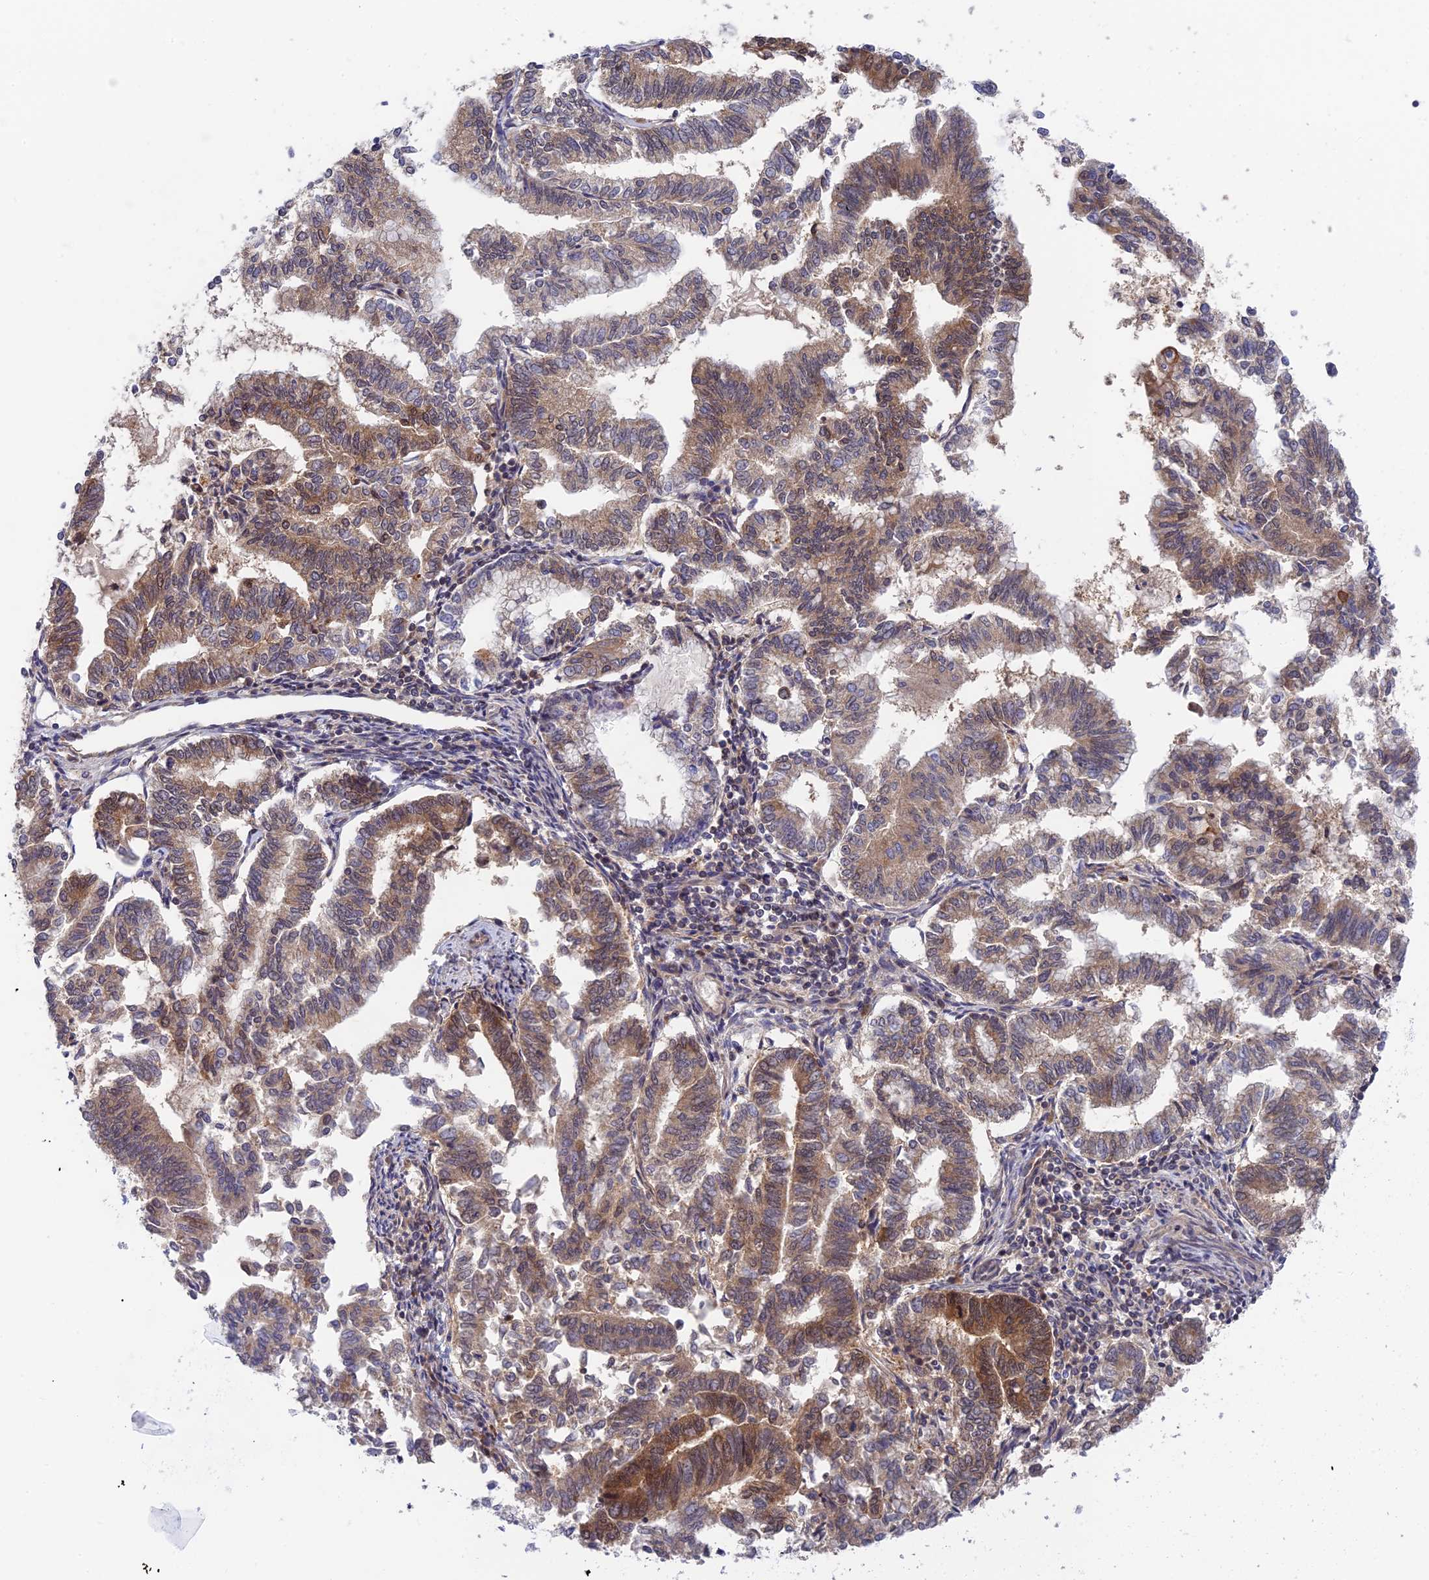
{"staining": {"intensity": "moderate", "quantity": "25%-75%", "location": "cytoplasmic/membranous,nuclear"}, "tissue": "endometrial cancer", "cell_type": "Tumor cells", "image_type": "cancer", "snomed": [{"axis": "morphology", "description": "Adenocarcinoma, NOS"}, {"axis": "topography", "description": "Endometrium"}], "caption": "High-magnification brightfield microscopy of adenocarcinoma (endometrial) stained with DAB (3,3'-diaminobenzidine) (brown) and counterstained with hematoxylin (blue). tumor cells exhibit moderate cytoplasmic/membranous and nuclear positivity is seen in about25%-75% of cells.", "gene": "TCEA1", "patient": {"sex": "female", "age": 79}}